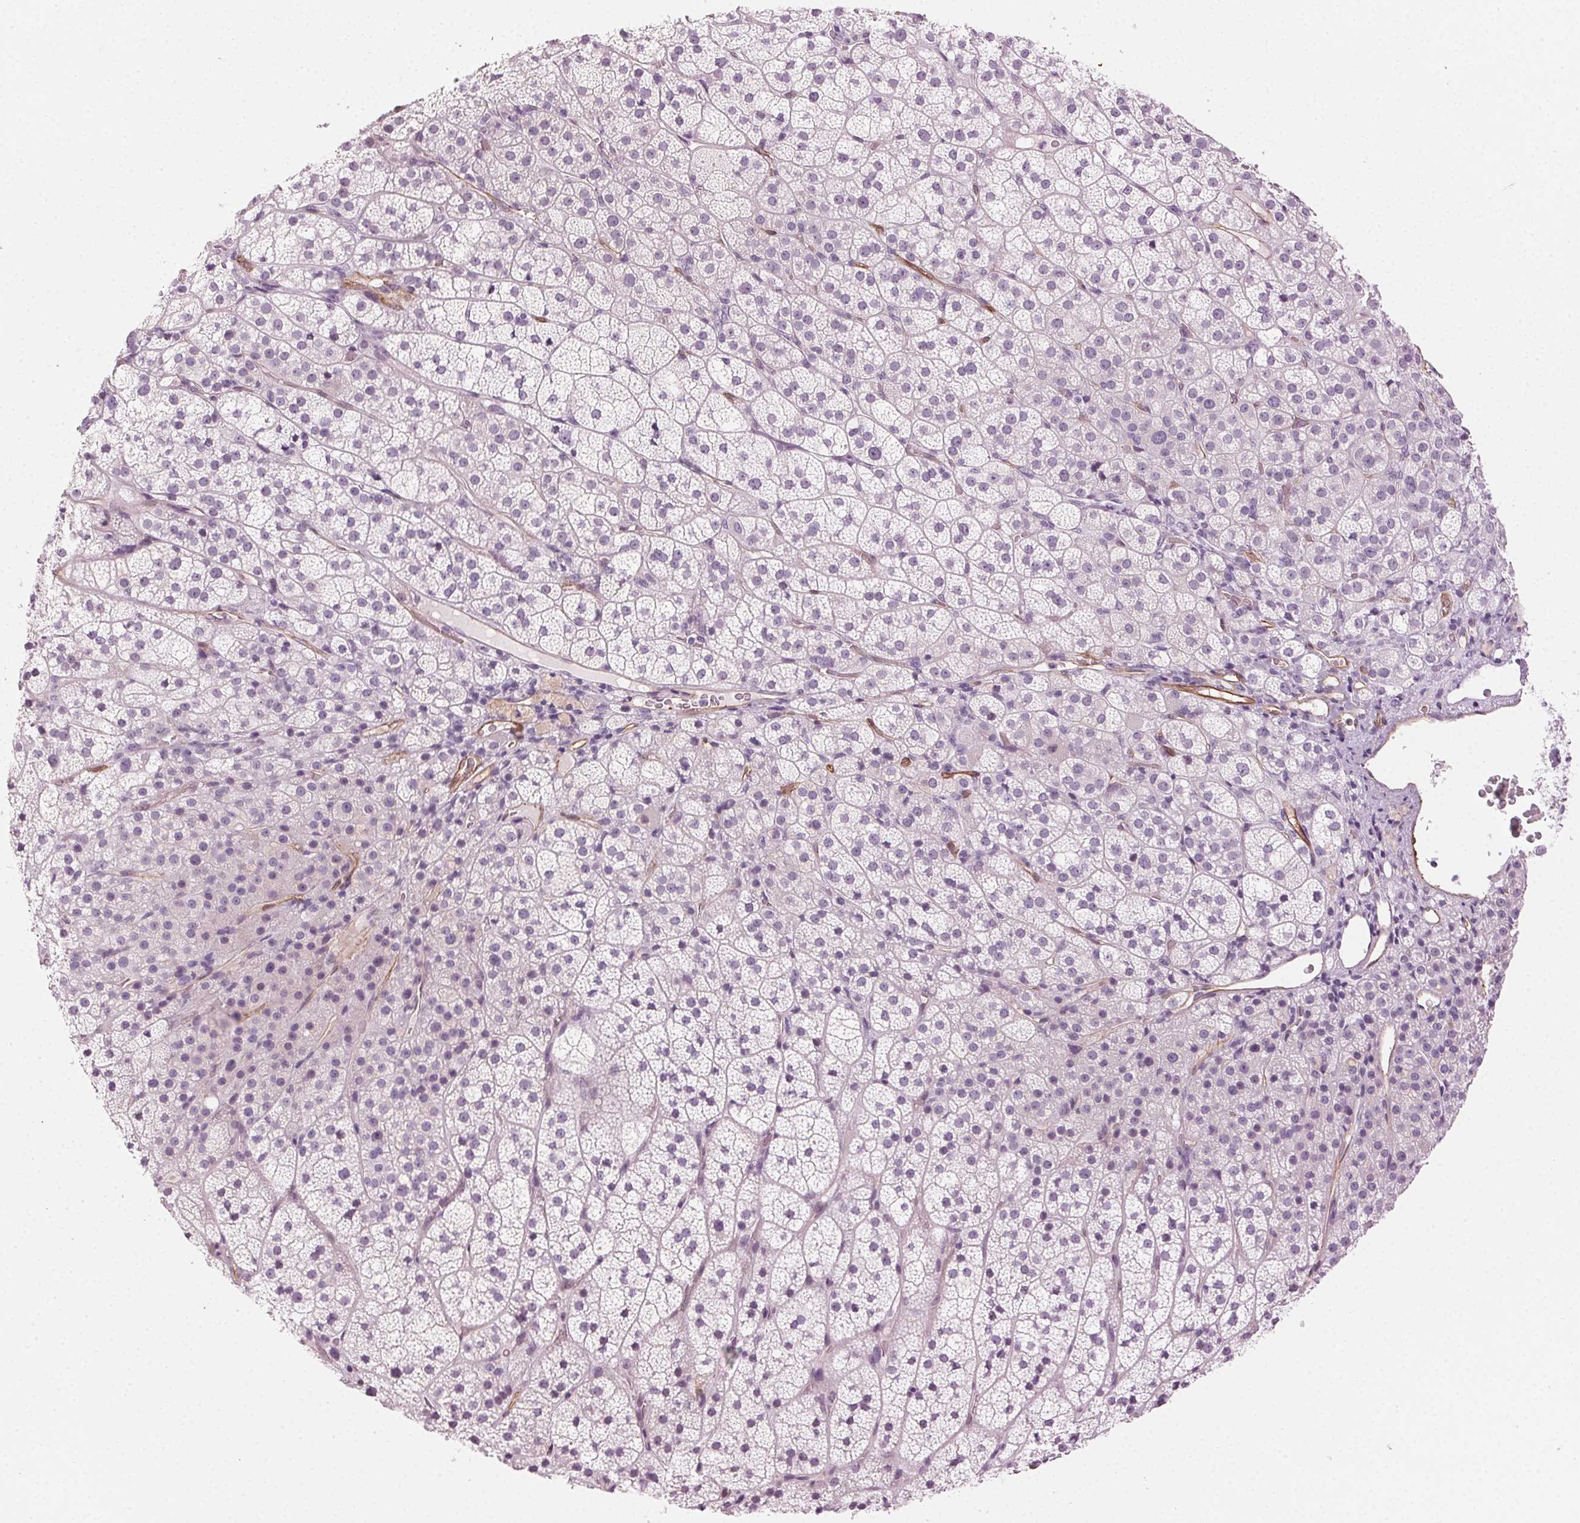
{"staining": {"intensity": "weak", "quantity": "<25%", "location": "cytoplasmic/membranous"}, "tissue": "adrenal gland", "cell_type": "Glandular cells", "image_type": "normal", "snomed": [{"axis": "morphology", "description": "Normal tissue, NOS"}, {"axis": "topography", "description": "Adrenal gland"}], "caption": "Immunohistochemical staining of normal adrenal gland shows no significant expression in glandular cells.", "gene": "AIF1L", "patient": {"sex": "female", "age": 60}}